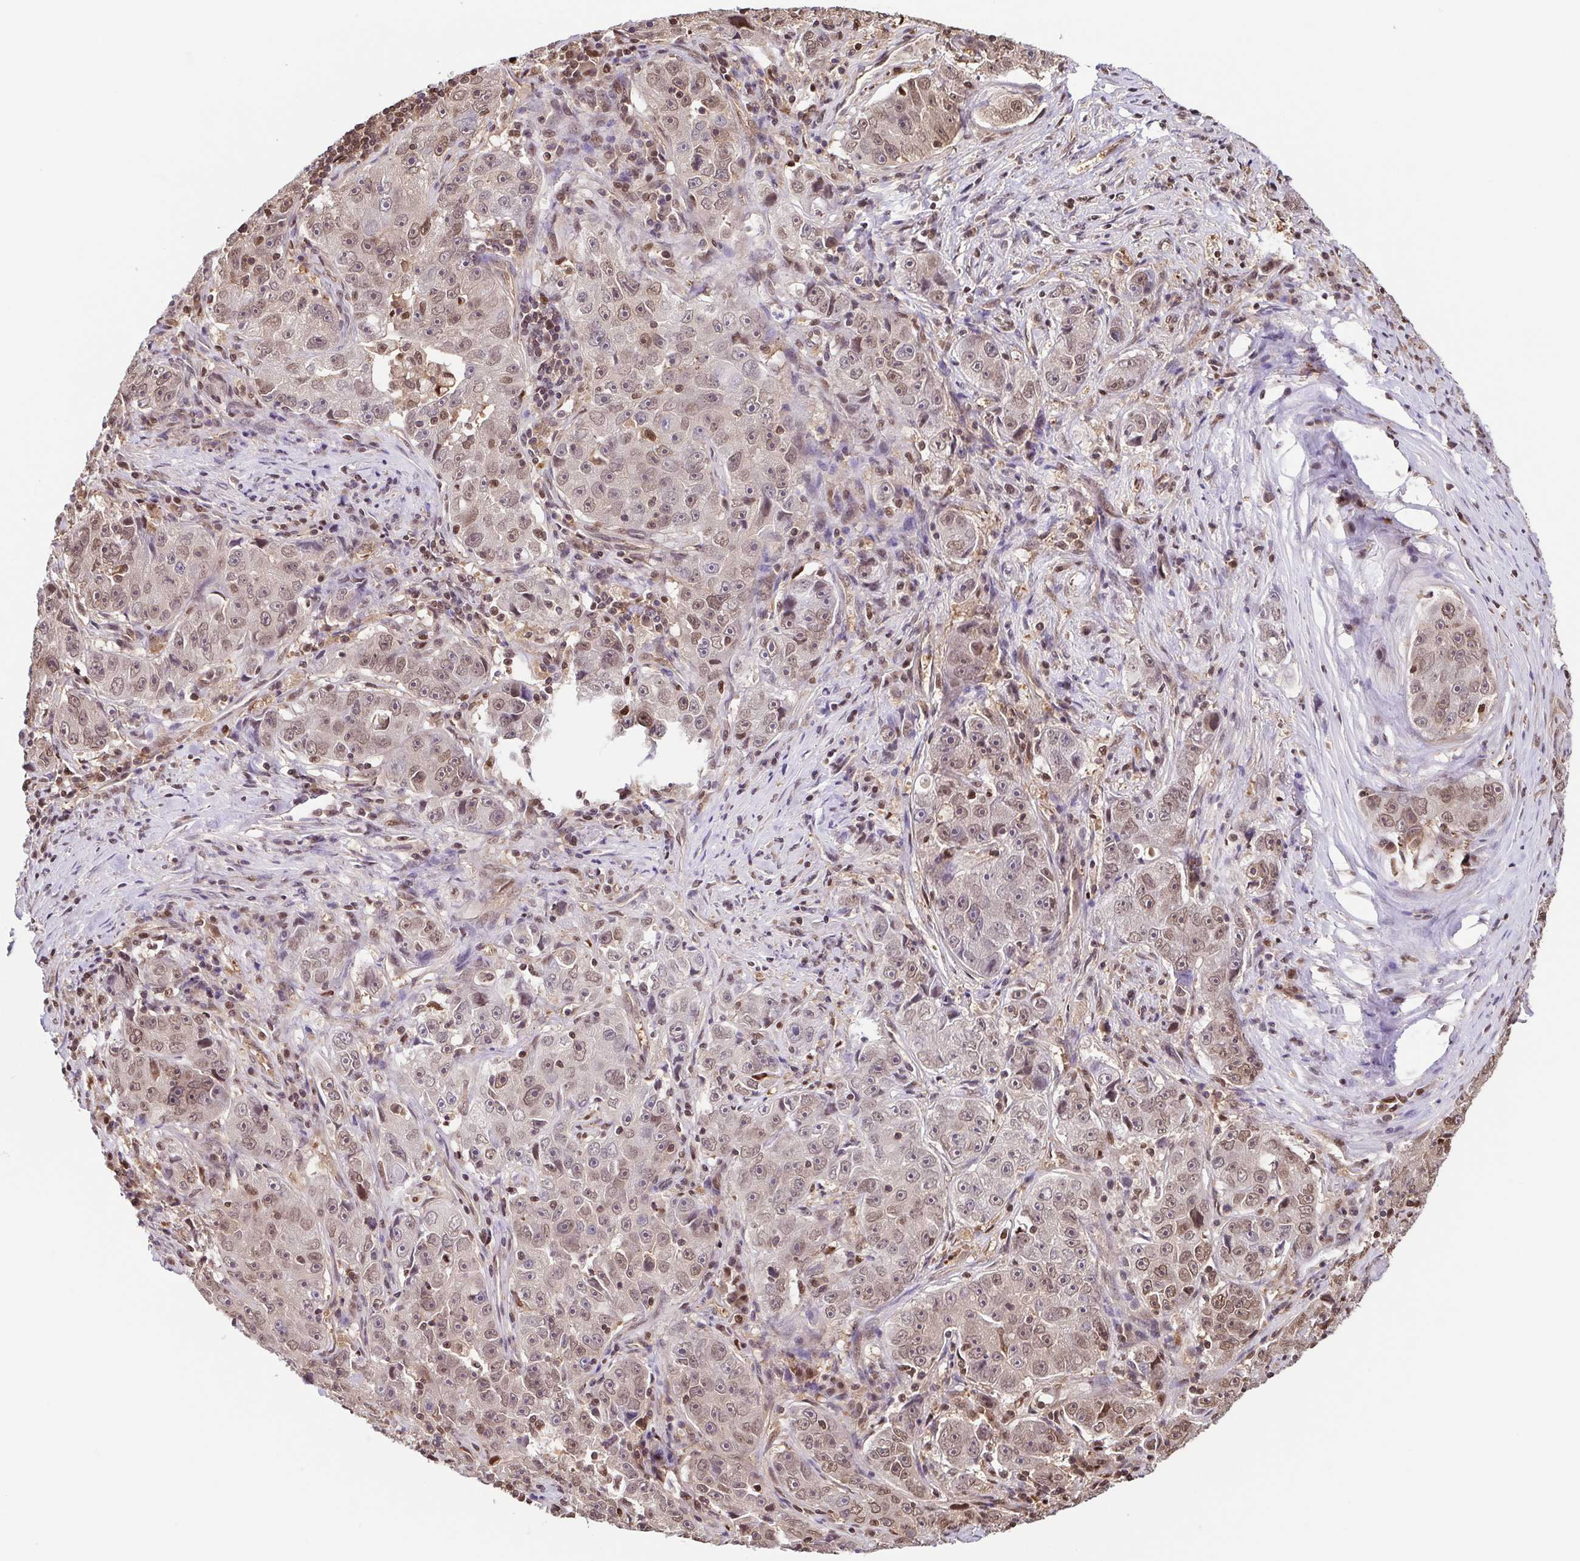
{"staining": {"intensity": "moderate", "quantity": "25%-75%", "location": "cytoplasmic/membranous,nuclear"}, "tissue": "lung cancer", "cell_type": "Tumor cells", "image_type": "cancer", "snomed": [{"axis": "morphology", "description": "Normal morphology"}, {"axis": "morphology", "description": "Adenocarcinoma, NOS"}, {"axis": "topography", "description": "Lymph node"}, {"axis": "topography", "description": "Lung"}], "caption": "The immunohistochemical stain shows moderate cytoplasmic/membranous and nuclear expression in tumor cells of lung cancer (adenocarcinoma) tissue.", "gene": "PSMB9", "patient": {"sex": "female", "age": 57}}